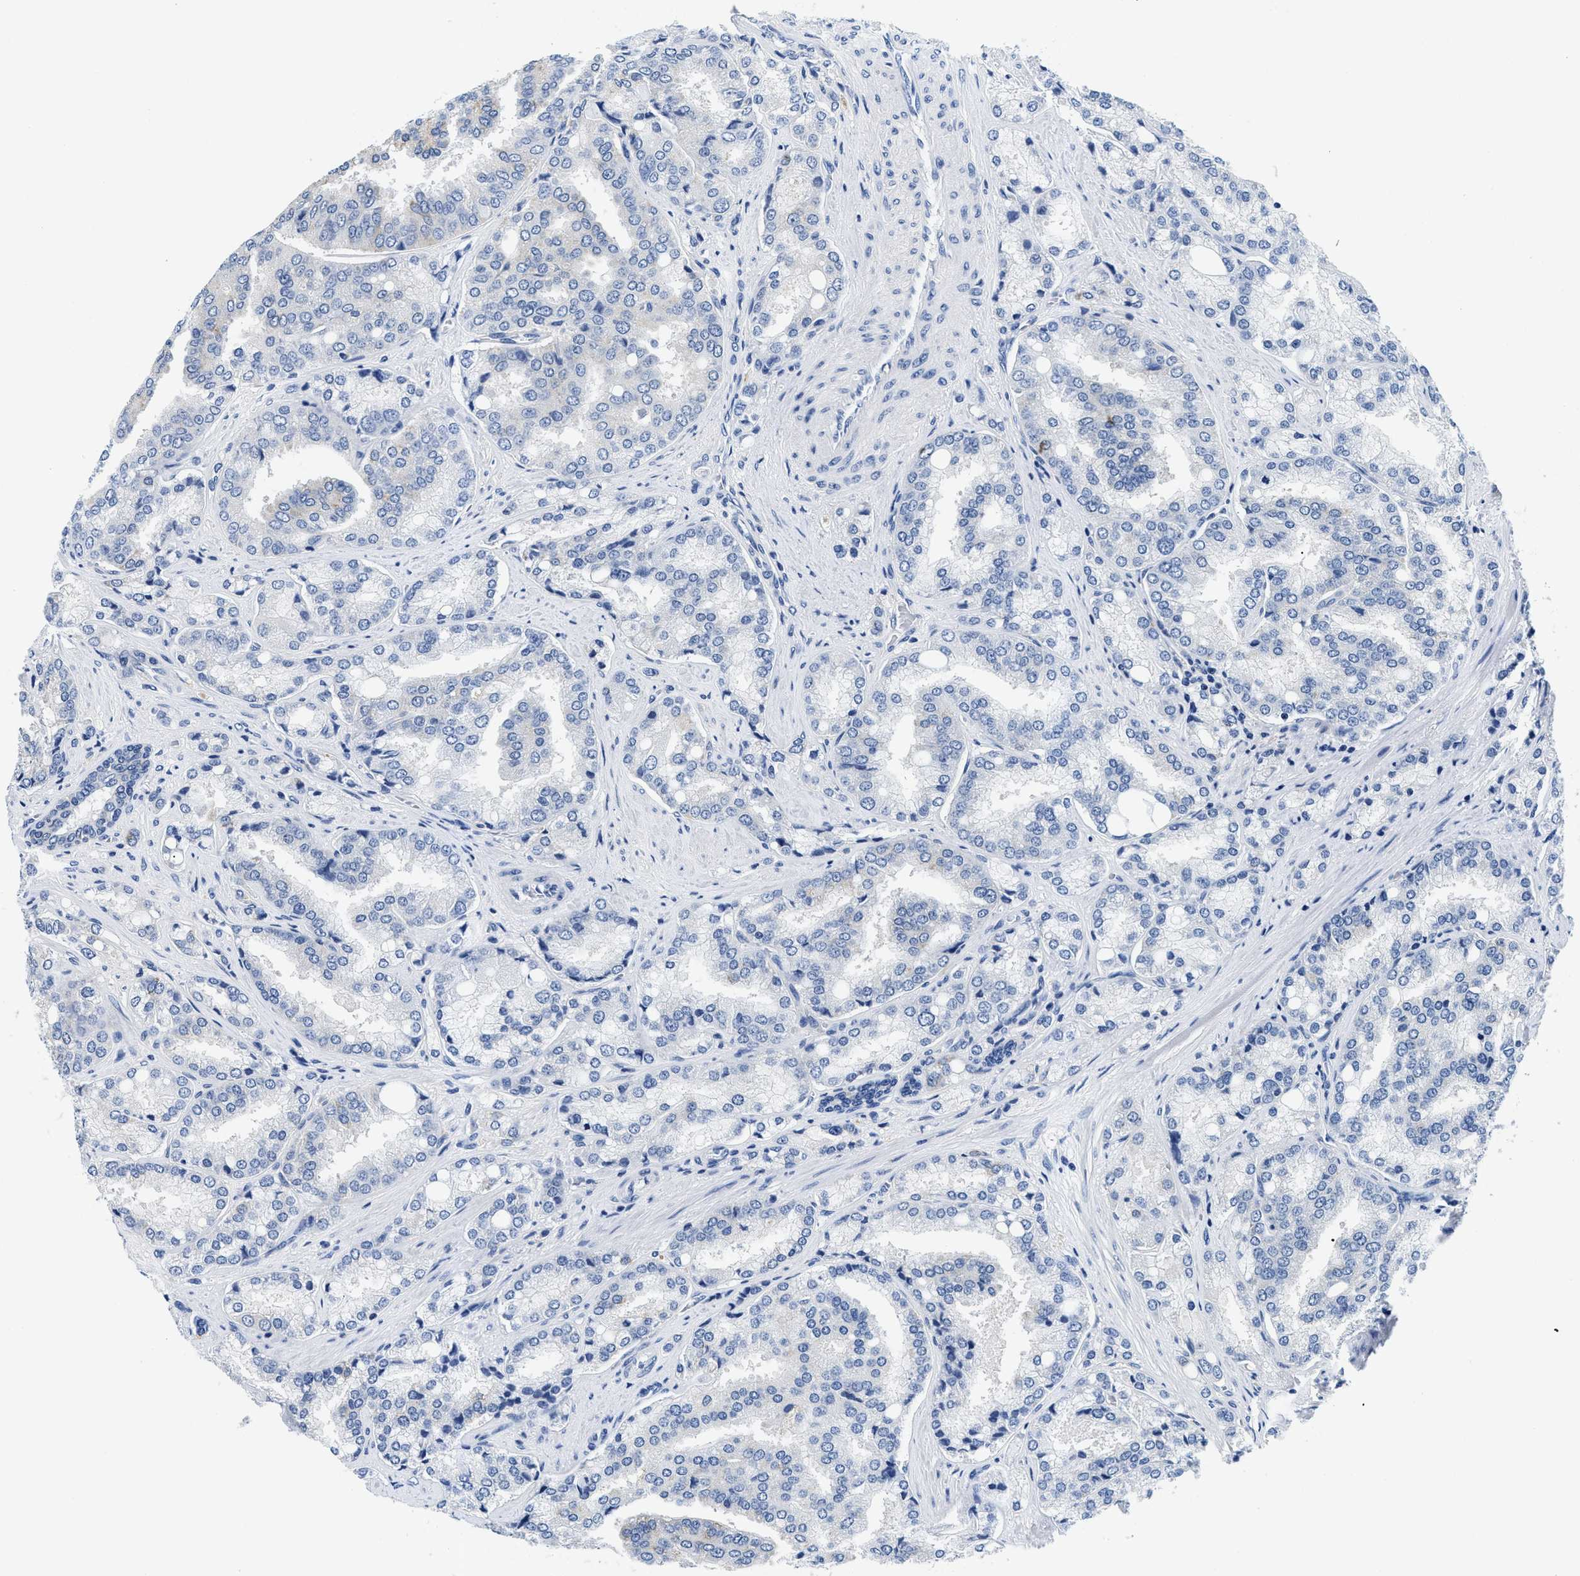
{"staining": {"intensity": "negative", "quantity": "none", "location": "none"}, "tissue": "prostate cancer", "cell_type": "Tumor cells", "image_type": "cancer", "snomed": [{"axis": "morphology", "description": "Adenocarcinoma, High grade"}, {"axis": "topography", "description": "Prostate"}], "caption": "The image shows no staining of tumor cells in prostate cancer. (DAB (3,3'-diaminobenzidine) immunohistochemistry visualized using brightfield microscopy, high magnification).", "gene": "MEA1", "patient": {"sex": "male", "age": 50}}